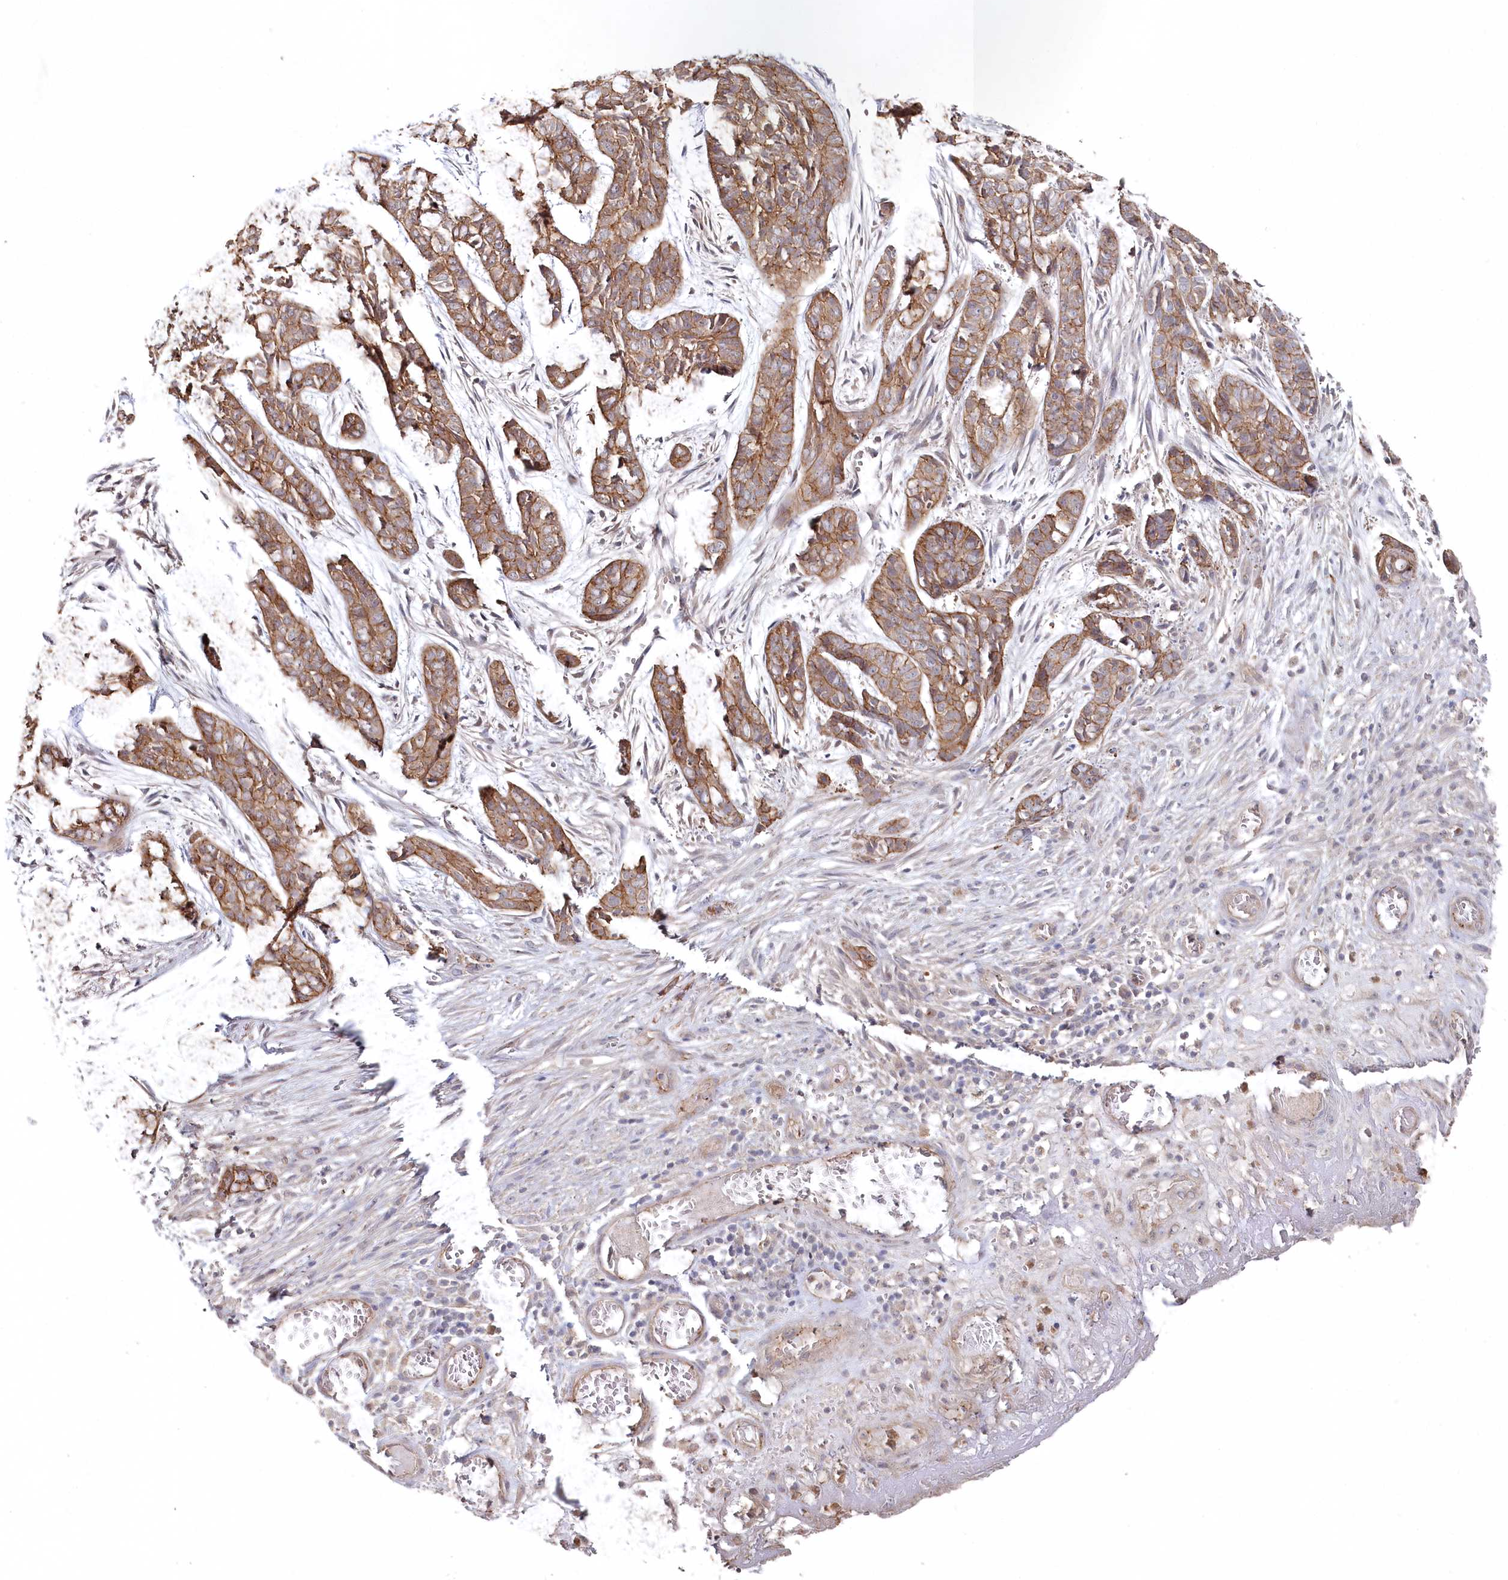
{"staining": {"intensity": "moderate", "quantity": ">75%", "location": "cytoplasmic/membranous"}, "tissue": "skin cancer", "cell_type": "Tumor cells", "image_type": "cancer", "snomed": [{"axis": "morphology", "description": "Basal cell carcinoma"}, {"axis": "topography", "description": "Skin"}], "caption": "Immunohistochemistry histopathology image of basal cell carcinoma (skin) stained for a protein (brown), which reveals medium levels of moderate cytoplasmic/membranous expression in approximately >75% of tumor cells.", "gene": "TGFBRAP1", "patient": {"sex": "female", "age": 64}}